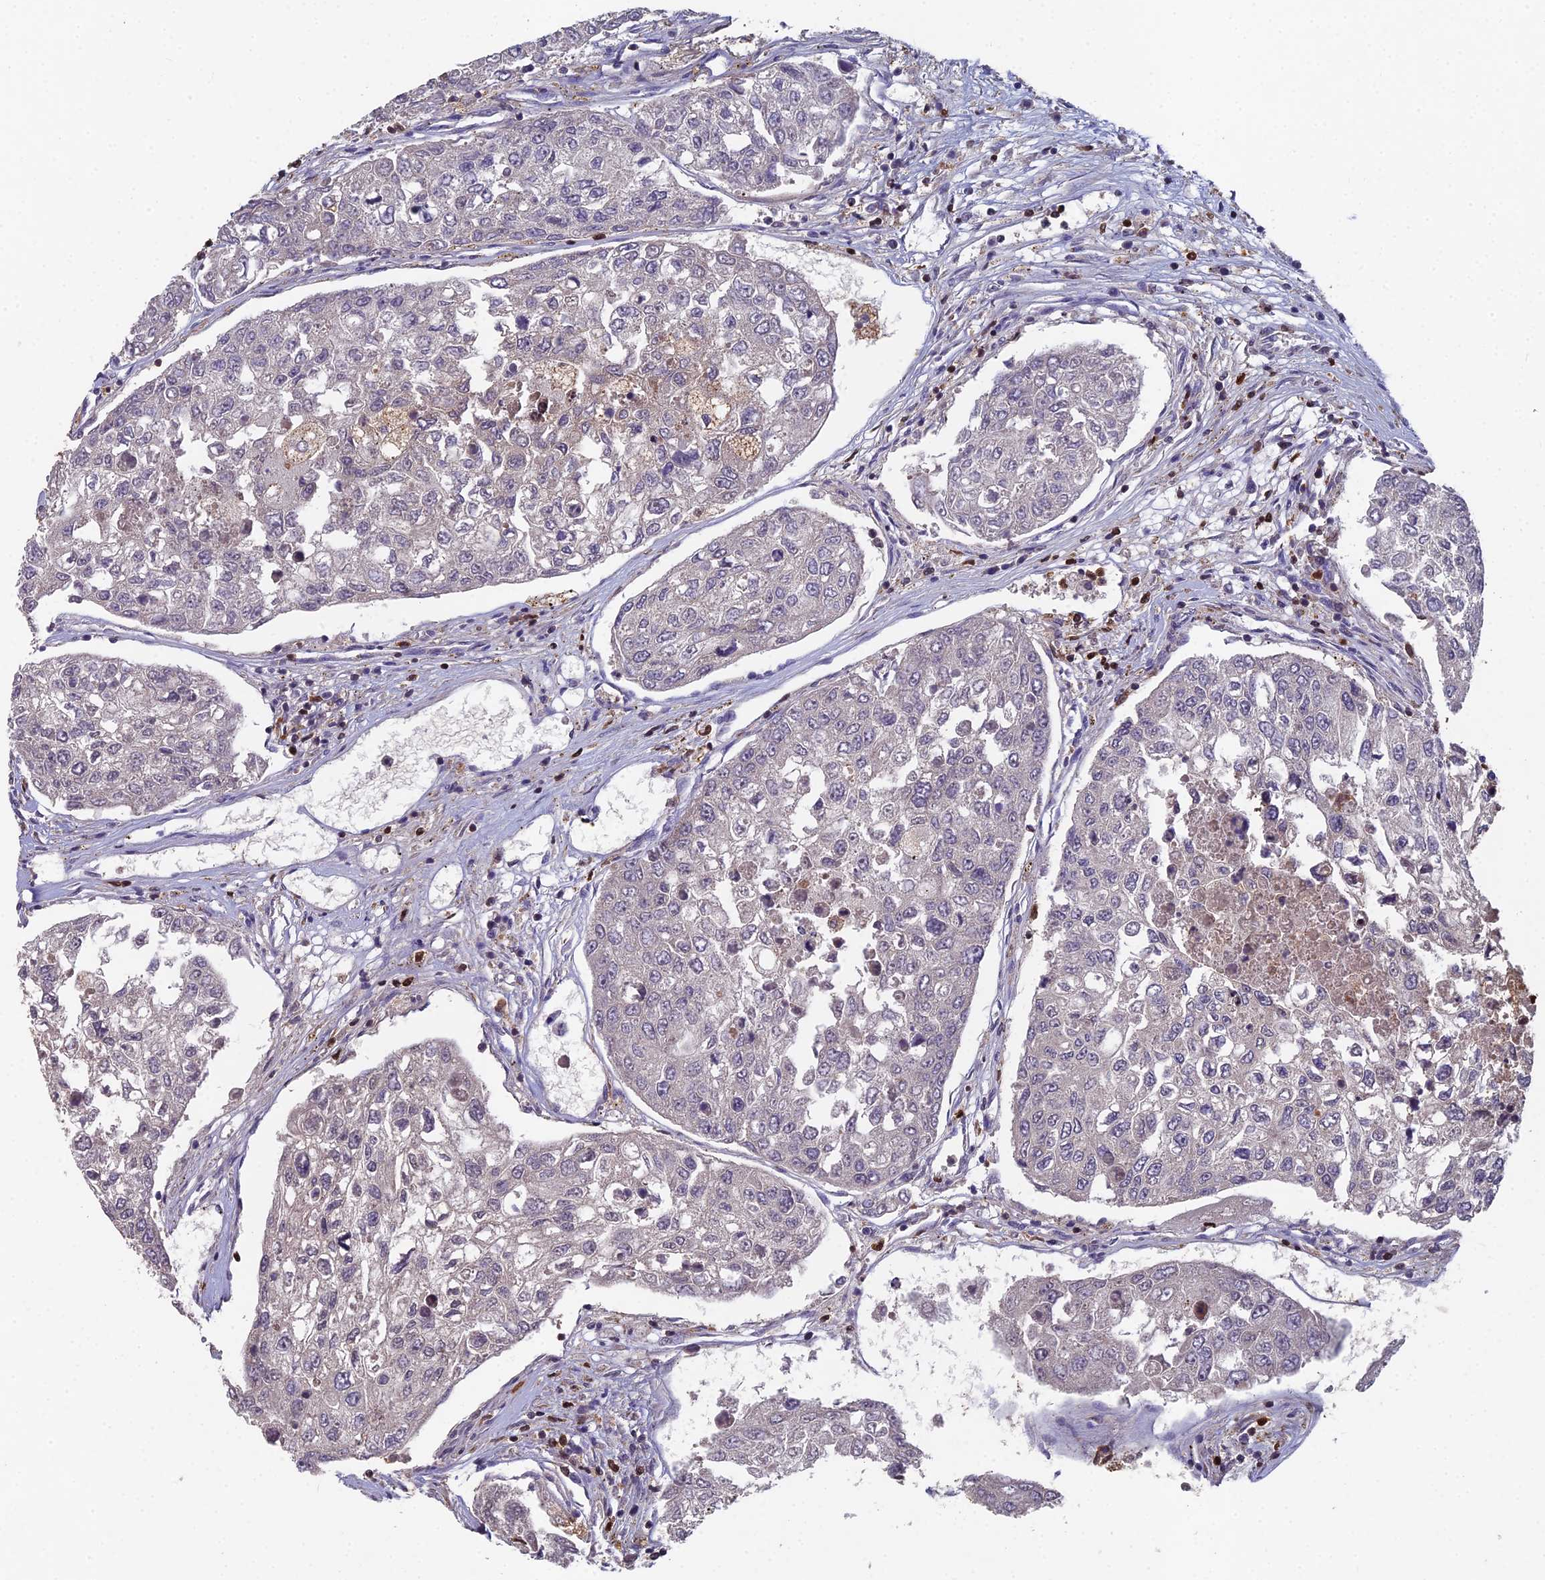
{"staining": {"intensity": "negative", "quantity": "none", "location": "none"}, "tissue": "urothelial cancer", "cell_type": "Tumor cells", "image_type": "cancer", "snomed": [{"axis": "morphology", "description": "Urothelial carcinoma, High grade"}, {"axis": "topography", "description": "Lymph node"}, {"axis": "topography", "description": "Urinary bladder"}], "caption": "DAB immunohistochemical staining of human urothelial cancer exhibits no significant expression in tumor cells.", "gene": "GALK2", "patient": {"sex": "male", "age": 51}}